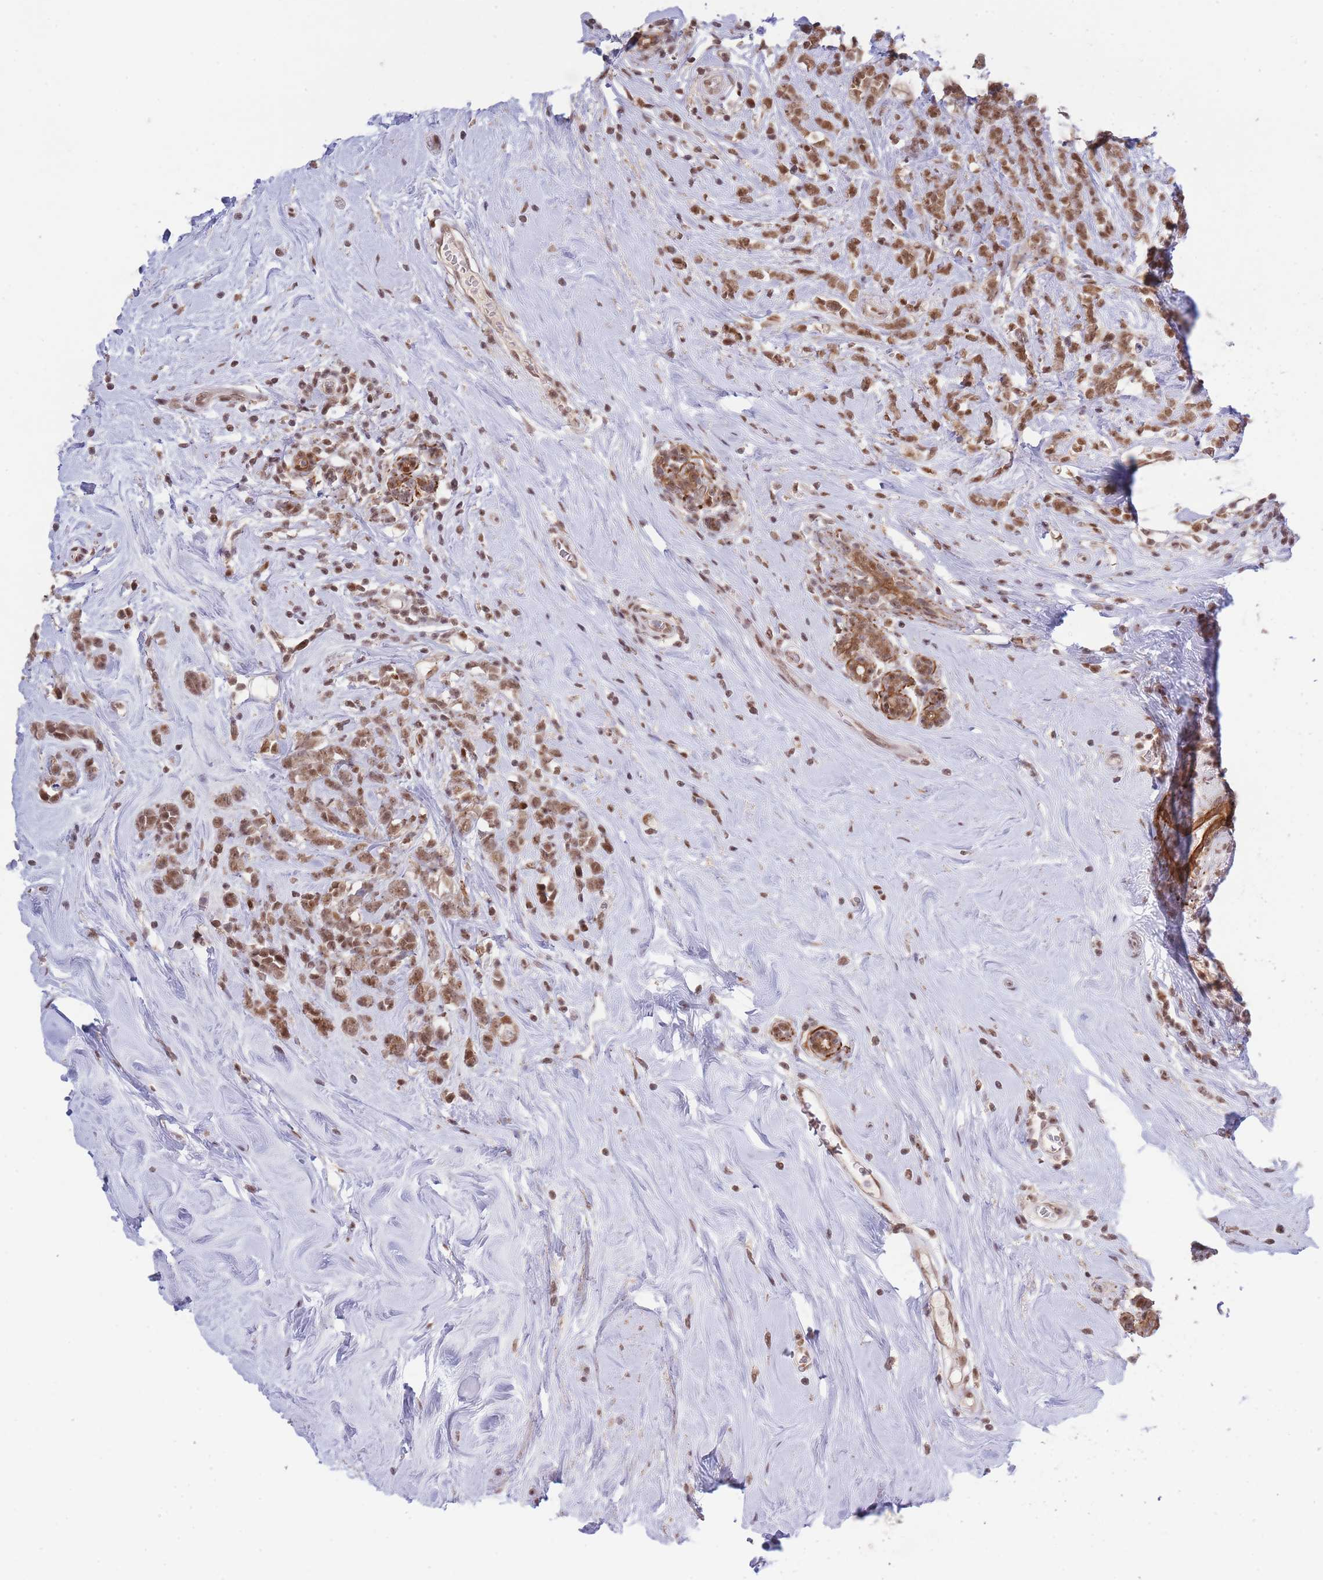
{"staining": {"intensity": "moderate", "quantity": ">75%", "location": "nuclear"}, "tissue": "breast cancer", "cell_type": "Tumor cells", "image_type": "cancer", "snomed": [{"axis": "morphology", "description": "Lobular carcinoma"}, {"axis": "topography", "description": "Breast"}], "caption": "Breast cancer (lobular carcinoma) stained with a protein marker displays moderate staining in tumor cells.", "gene": "CARD8", "patient": {"sex": "female", "age": 58}}